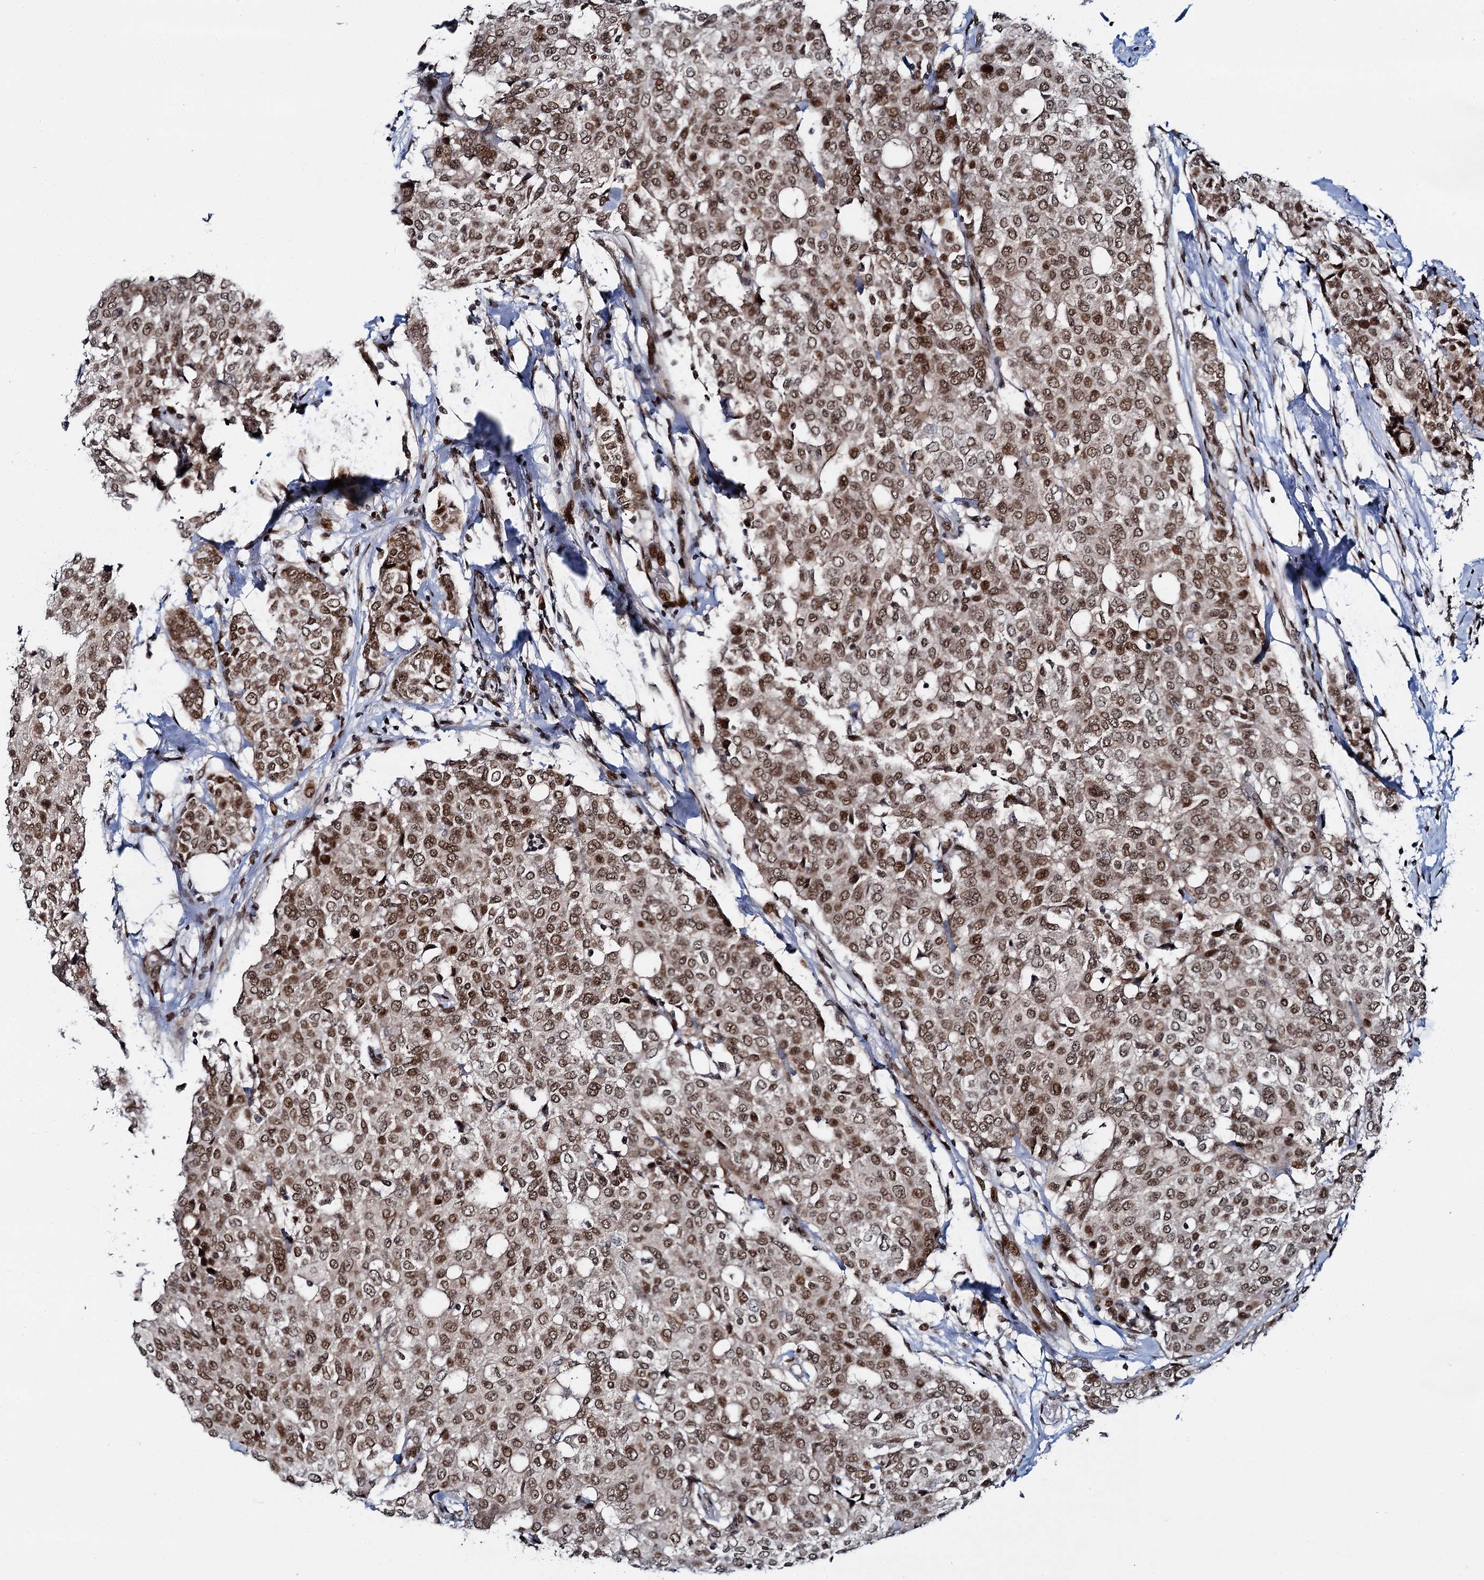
{"staining": {"intensity": "moderate", "quantity": ">75%", "location": "nuclear"}, "tissue": "breast cancer", "cell_type": "Tumor cells", "image_type": "cancer", "snomed": [{"axis": "morphology", "description": "Lobular carcinoma"}, {"axis": "topography", "description": "Breast"}], "caption": "Protein staining of lobular carcinoma (breast) tissue shows moderate nuclear staining in about >75% of tumor cells.", "gene": "RUFY2", "patient": {"sex": "female", "age": 51}}